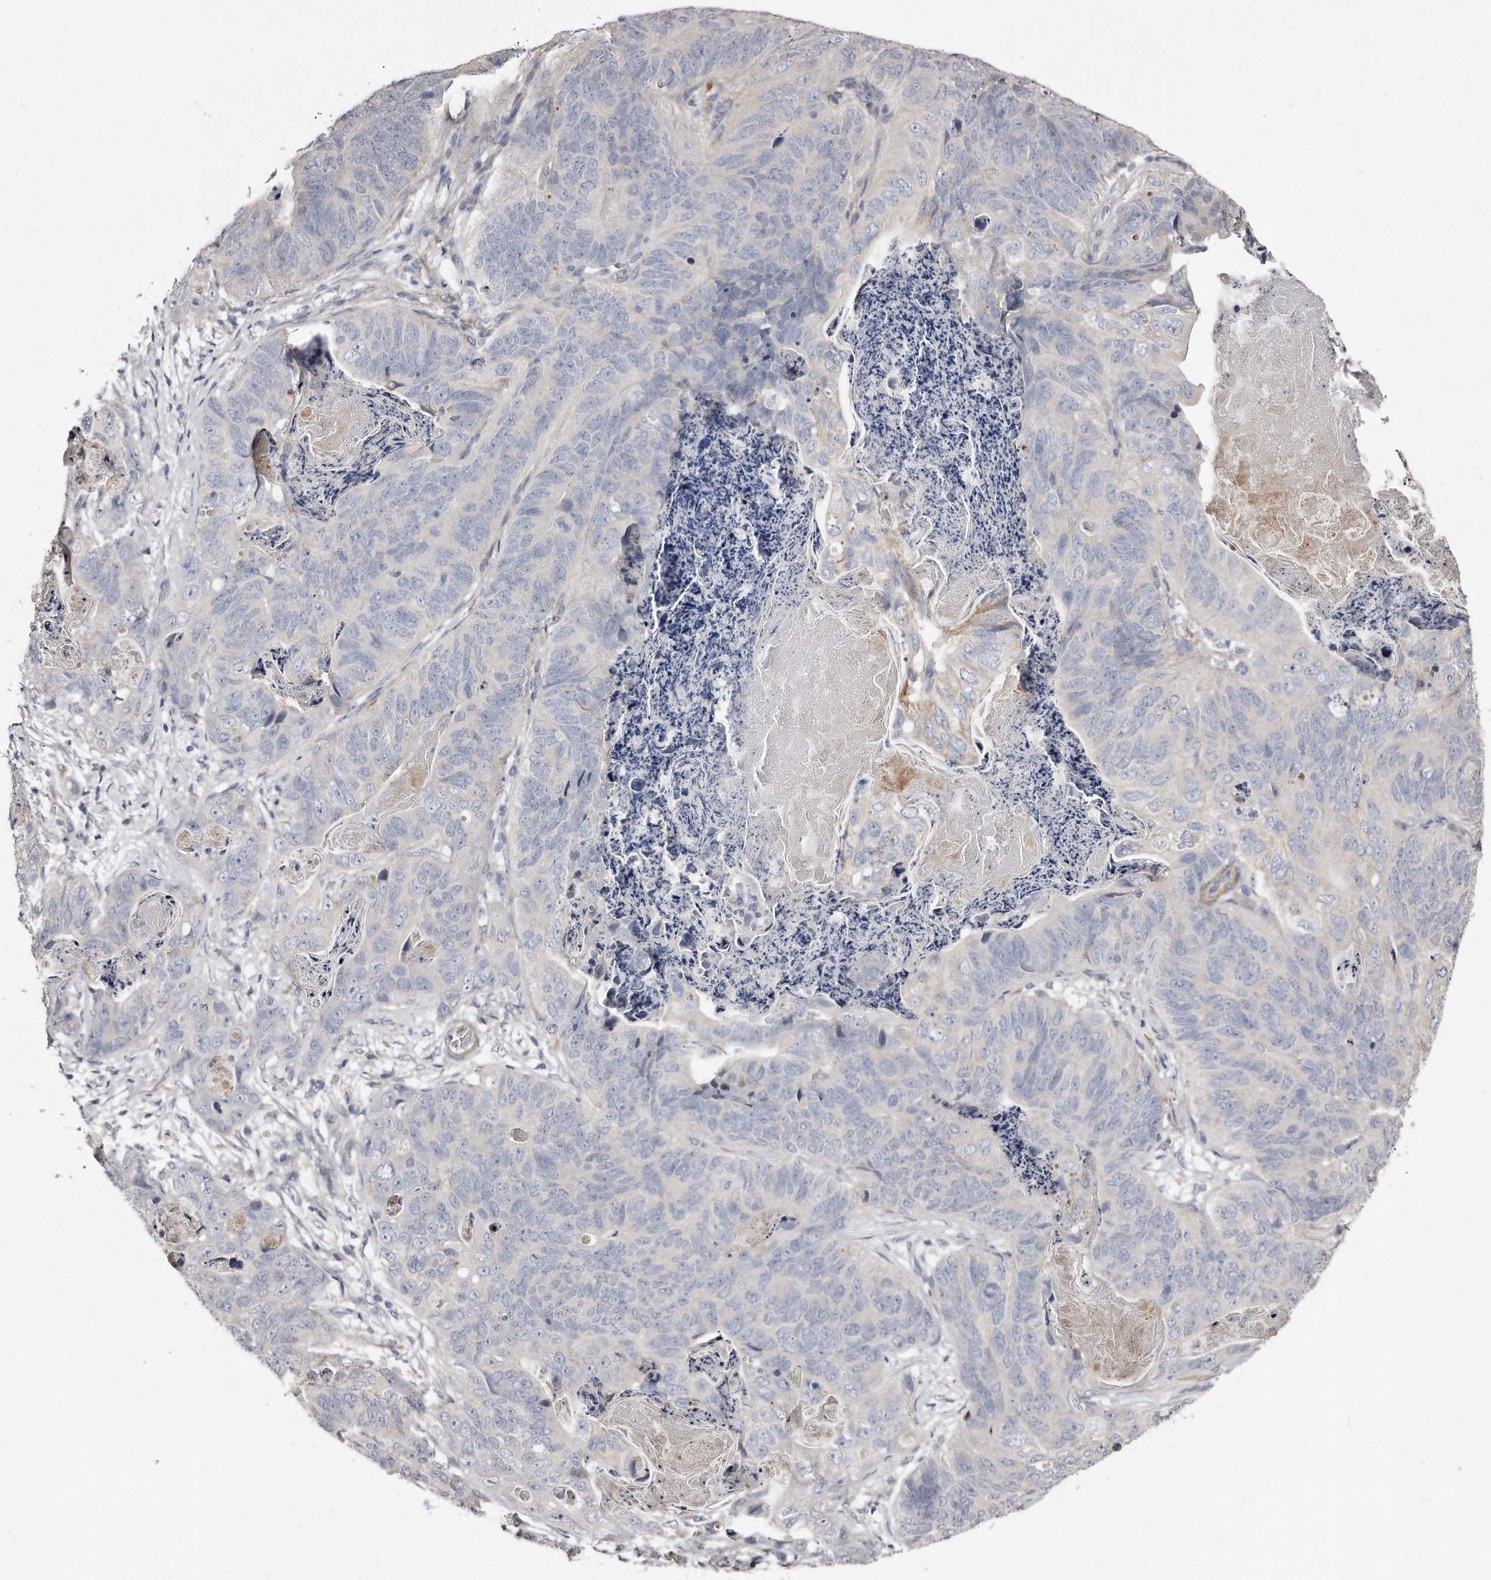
{"staining": {"intensity": "negative", "quantity": "none", "location": "none"}, "tissue": "stomach cancer", "cell_type": "Tumor cells", "image_type": "cancer", "snomed": [{"axis": "morphology", "description": "Normal tissue, NOS"}, {"axis": "morphology", "description": "Adenocarcinoma, NOS"}, {"axis": "topography", "description": "Stomach"}], "caption": "The immunohistochemistry (IHC) histopathology image has no significant expression in tumor cells of stomach cancer tissue.", "gene": "LMOD1", "patient": {"sex": "female", "age": 89}}